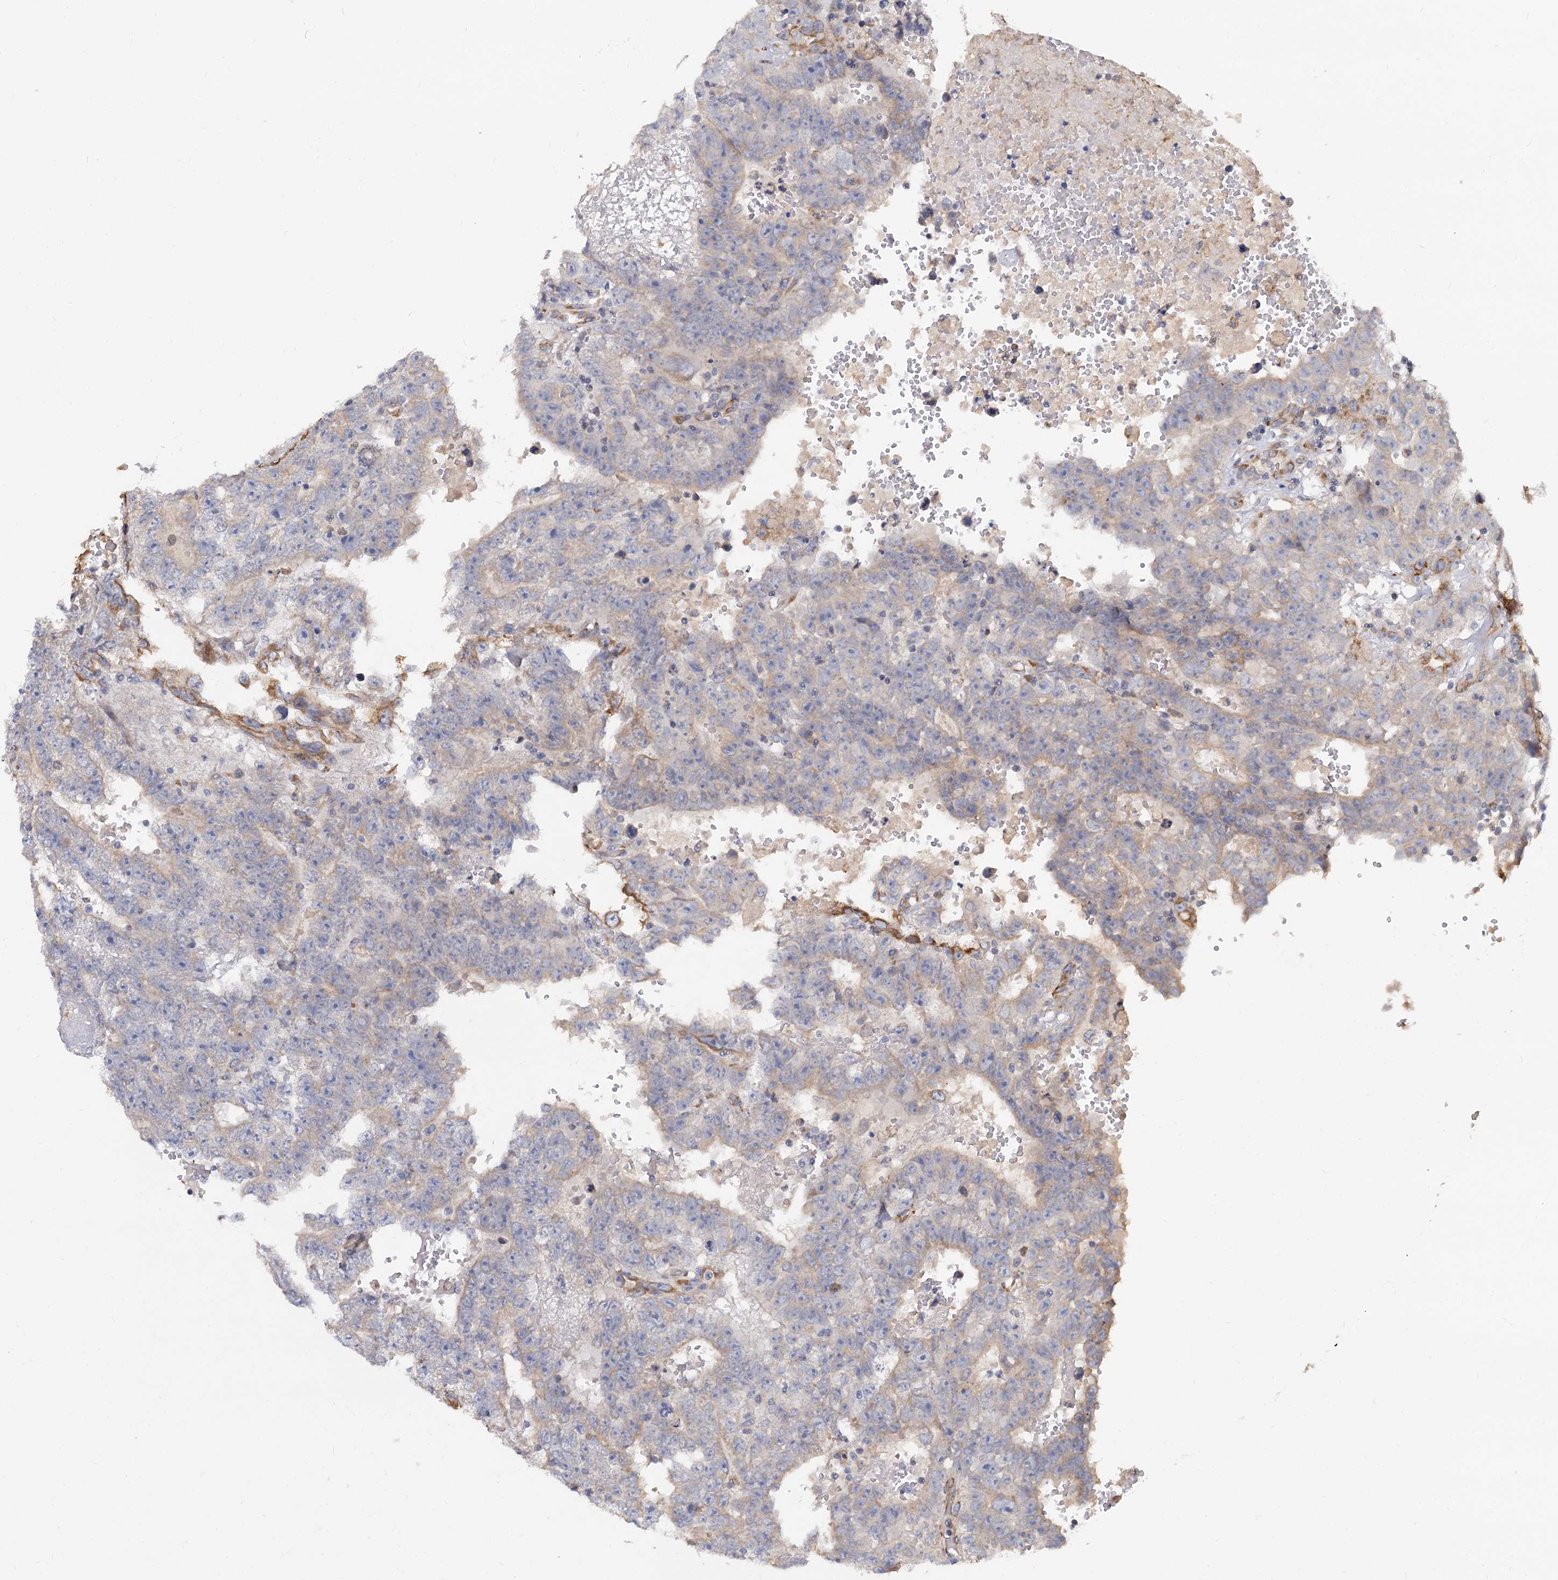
{"staining": {"intensity": "negative", "quantity": "none", "location": "none"}, "tissue": "testis cancer", "cell_type": "Tumor cells", "image_type": "cancer", "snomed": [{"axis": "morphology", "description": "Carcinoma, Embryonal, NOS"}, {"axis": "topography", "description": "Testis"}], "caption": "This is an IHC photomicrograph of human testis embryonal carcinoma. There is no positivity in tumor cells.", "gene": "LRRC51", "patient": {"sex": "male", "age": 25}}